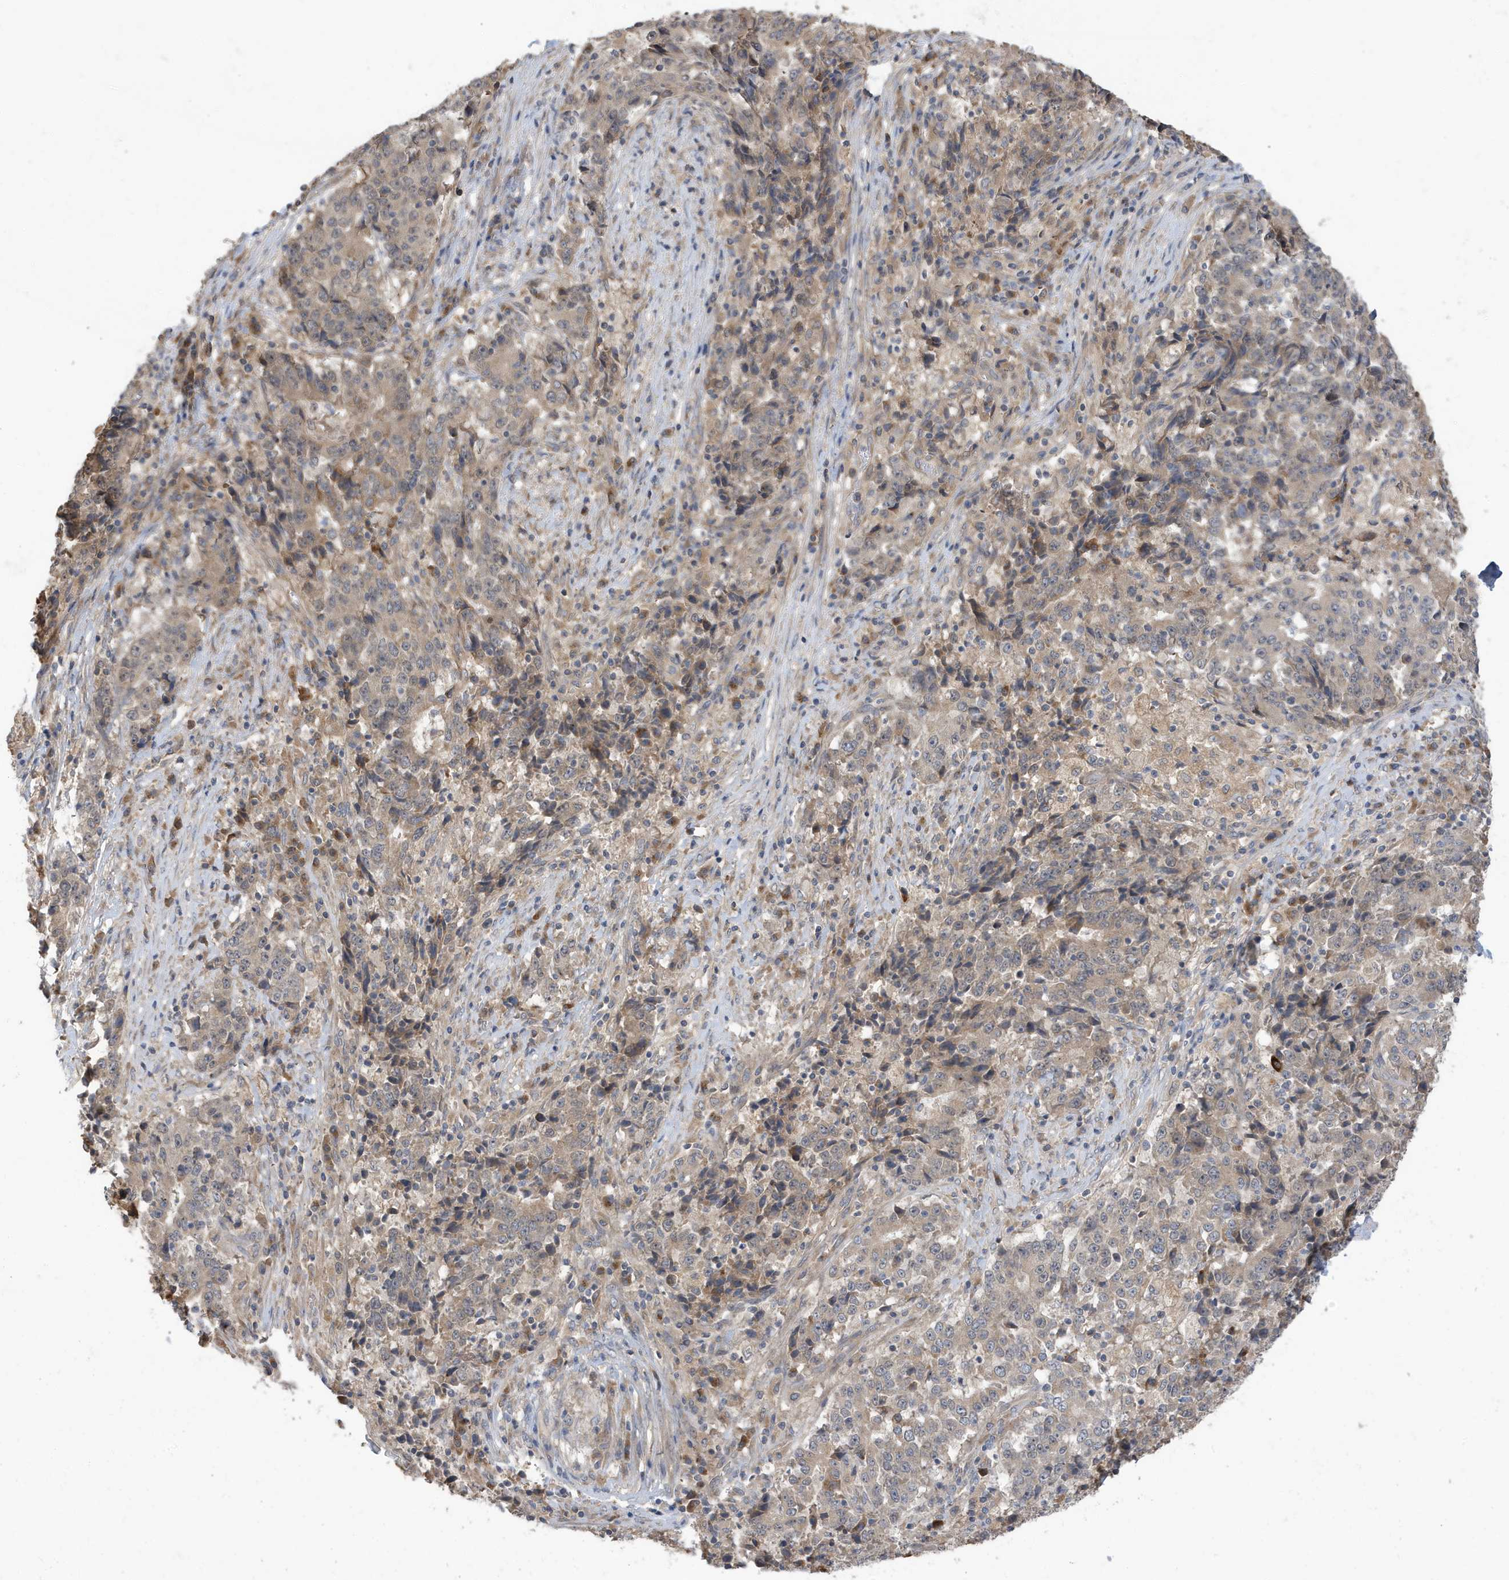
{"staining": {"intensity": "weak", "quantity": "<25%", "location": "cytoplasmic/membranous"}, "tissue": "stomach cancer", "cell_type": "Tumor cells", "image_type": "cancer", "snomed": [{"axis": "morphology", "description": "Adenocarcinoma, NOS"}, {"axis": "topography", "description": "Stomach"}], "caption": "This image is of stomach cancer (adenocarcinoma) stained with IHC to label a protein in brown with the nuclei are counter-stained blue. There is no staining in tumor cells. (DAB immunohistochemistry (IHC), high magnification).", "gene": "LAPTM4A", "patient": {"sex": "male", "age": 59}}